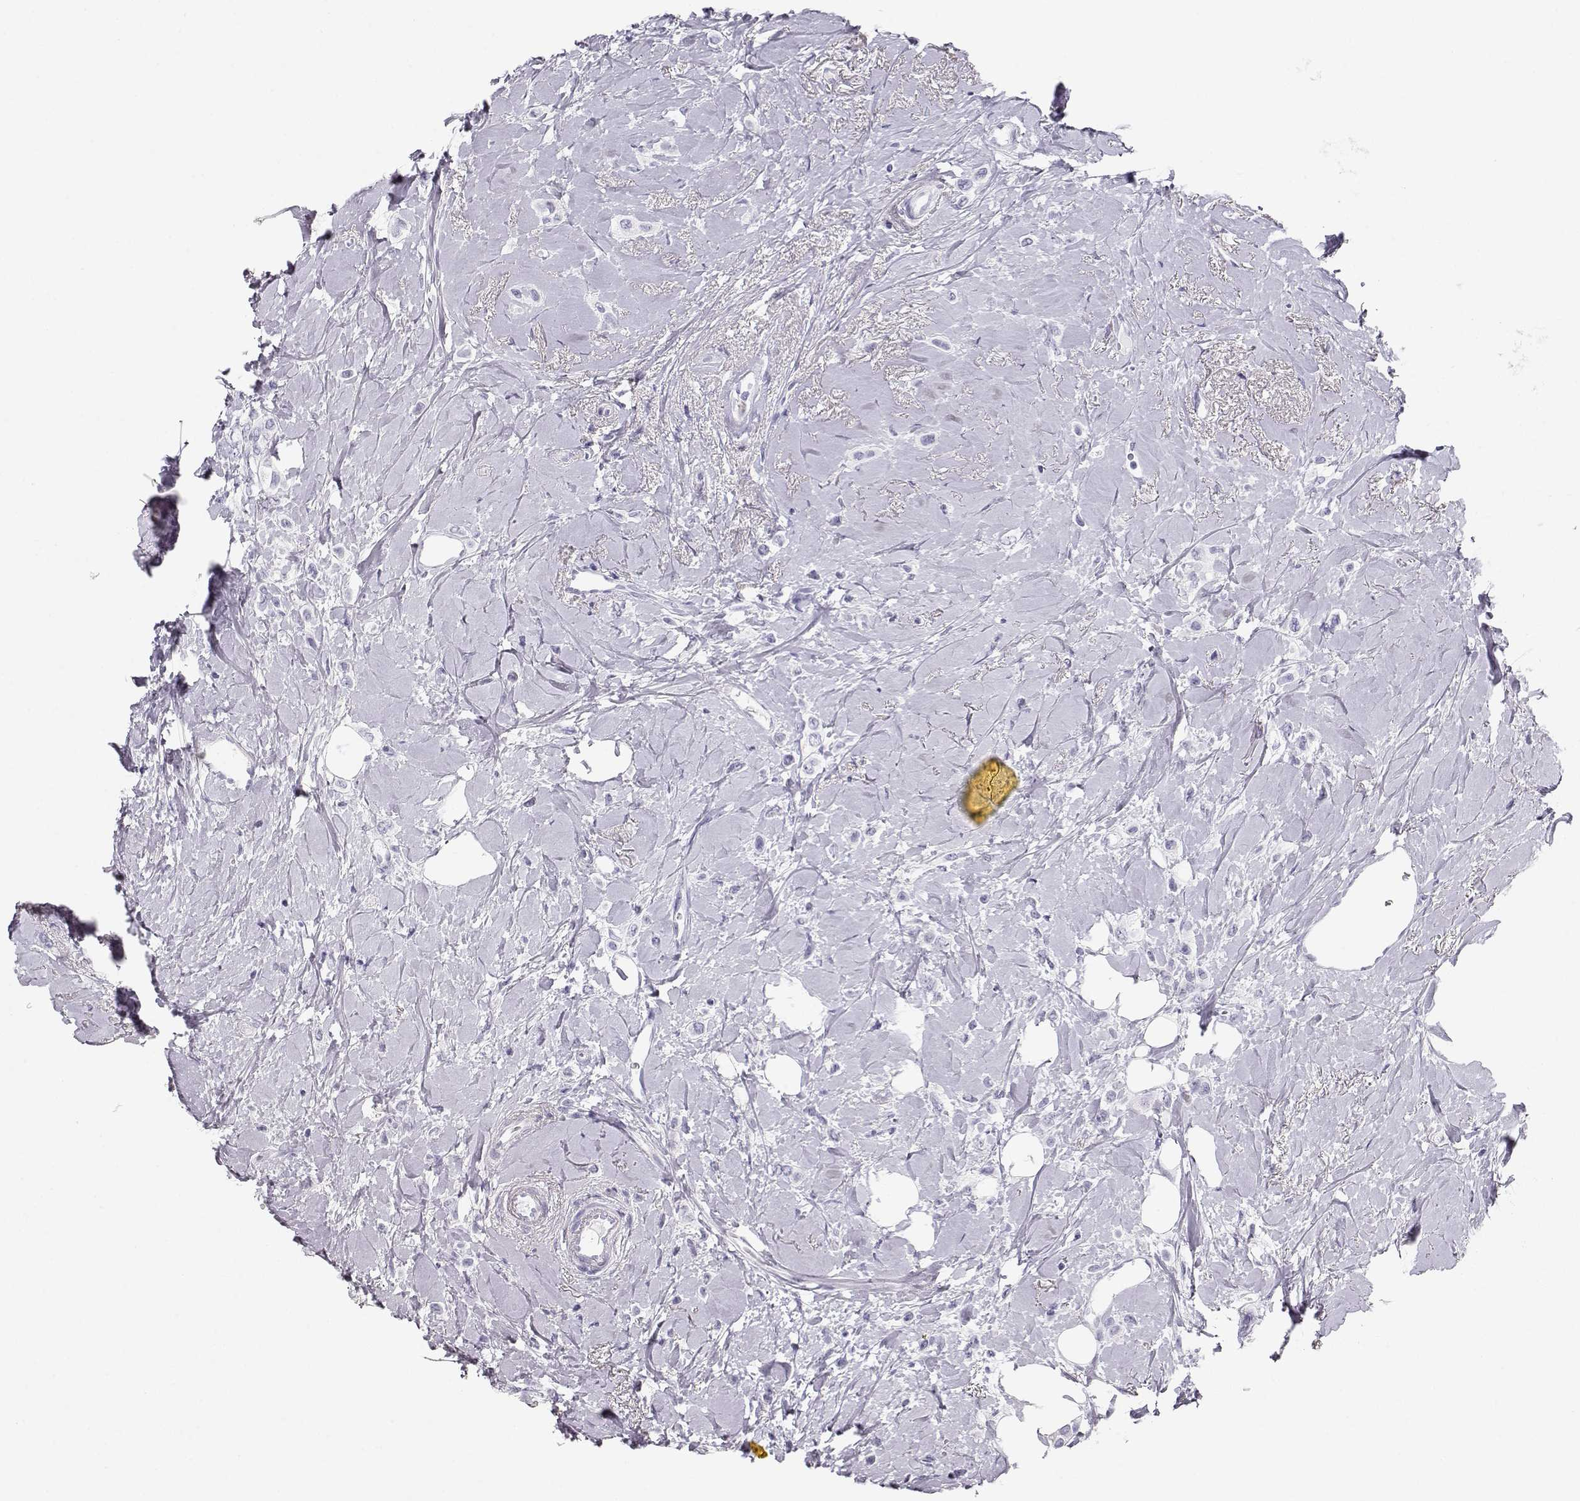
{"staining": {"intensity": "negative", "quantity": "none", "location": "none"}, "tissue": "breast cancer", "cell_type": "Tumor cells", "image_type": "cancer", "snomed": [{"axis": "morphology", "description": "Lobular carcinoma"}, {"axis": "topography", "description": "Breast"}], "caption": "Lobular carcinoma (breast) was stained to show a protein in brown. There is no significant expression in tumor cells.", "gene": "MAGEC1", "patient": {"sex": "female", "age": 66}}